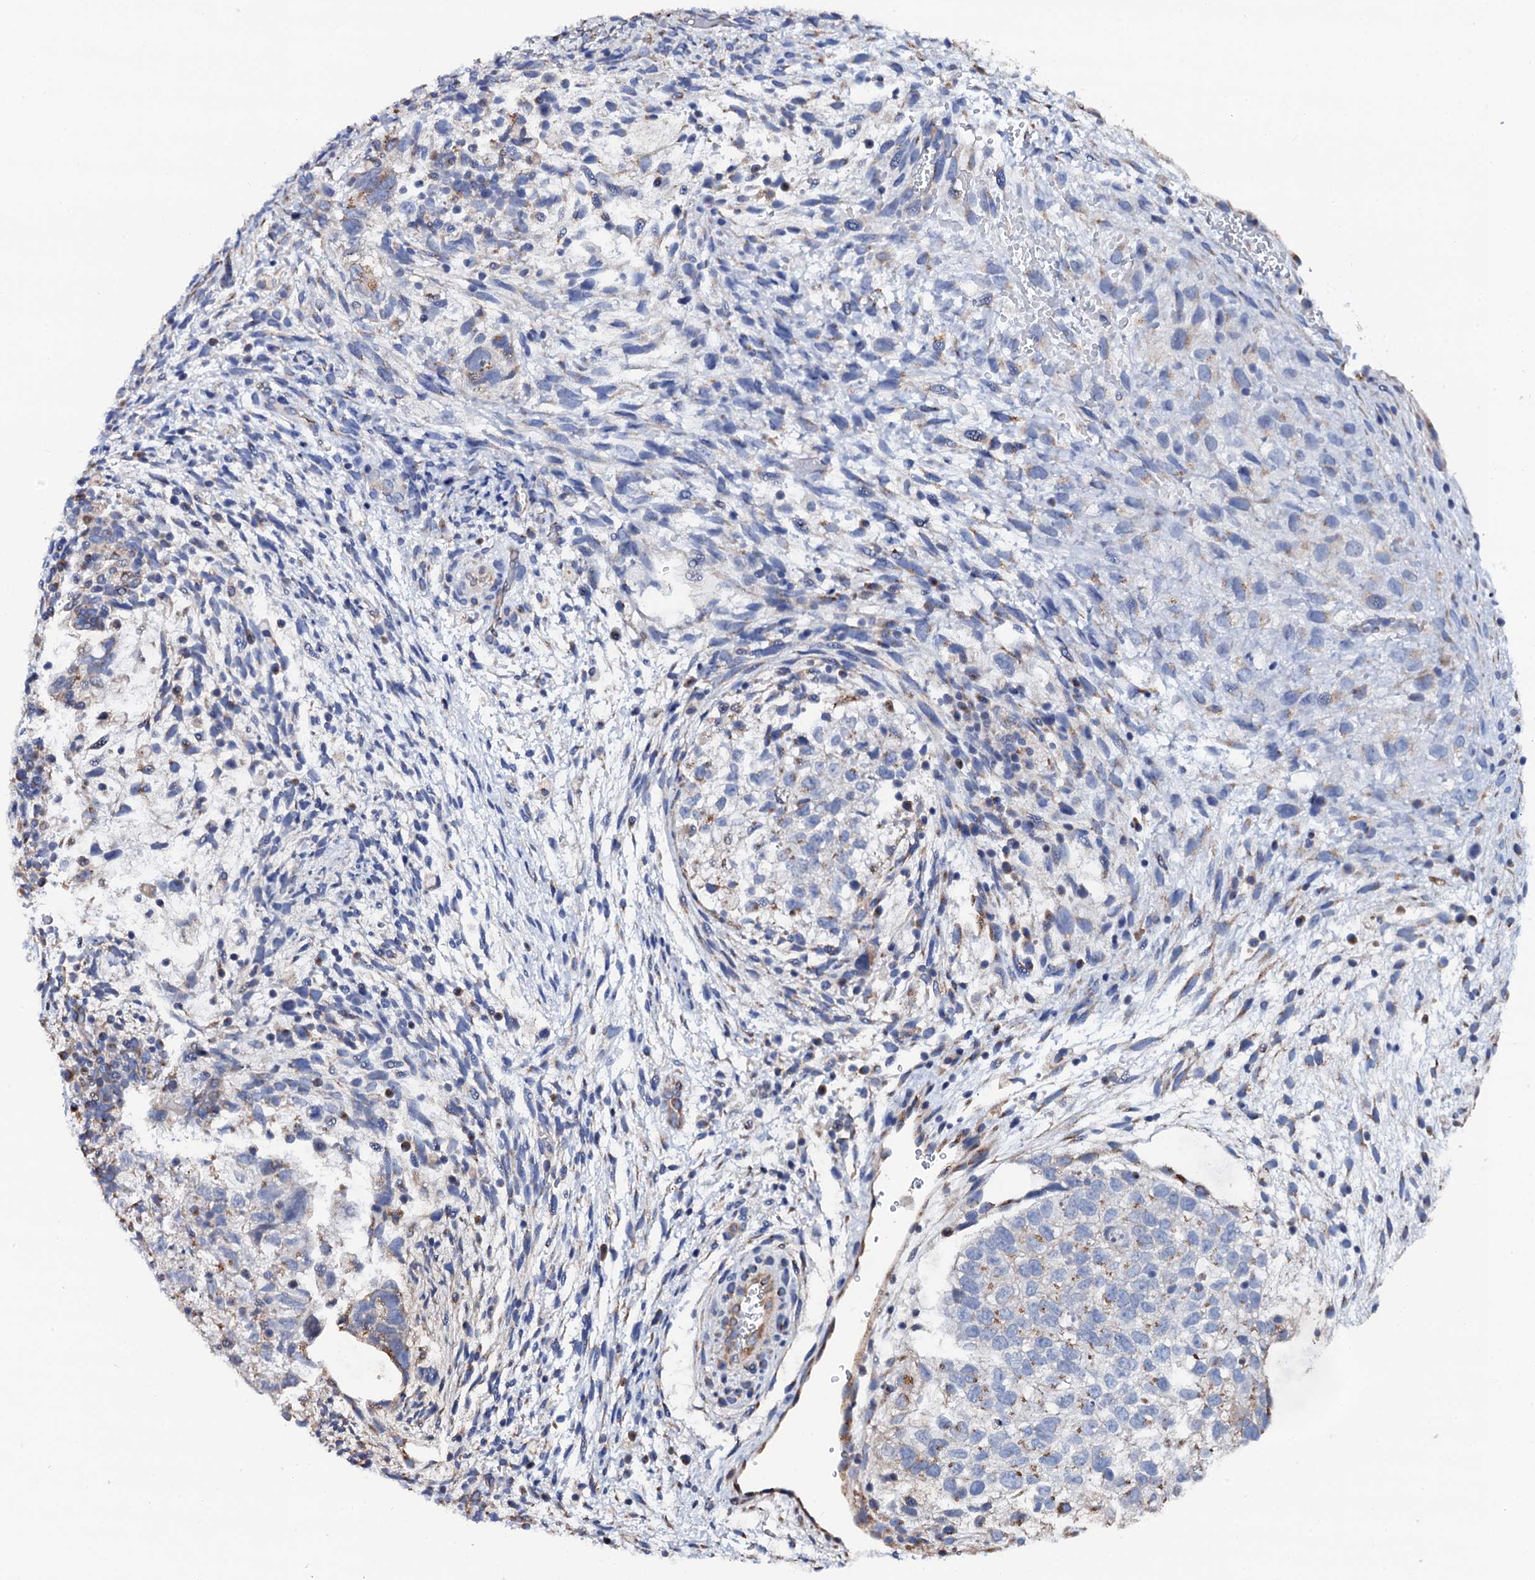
{"staining": {"intensity": "weak", "quantity": "<25%", "location": "cytoplasmic/membranous"}, "tissue": "testis cancer", "cell_type": "Tumor cells", "image_type": "cancer", "snomed": [{"axis": "morphology", "description": "Carcinoma, Embryonal, NOS"}, {"axis": "topography", "description": "Testis"}], "caption": "A photomicrograph of embryonal carcinoma (testis) stained for a protein demonstrates no brown staining in tumor cells.", "gene": "AKAP3", "patient": {"sex": "male", "age": 37}}